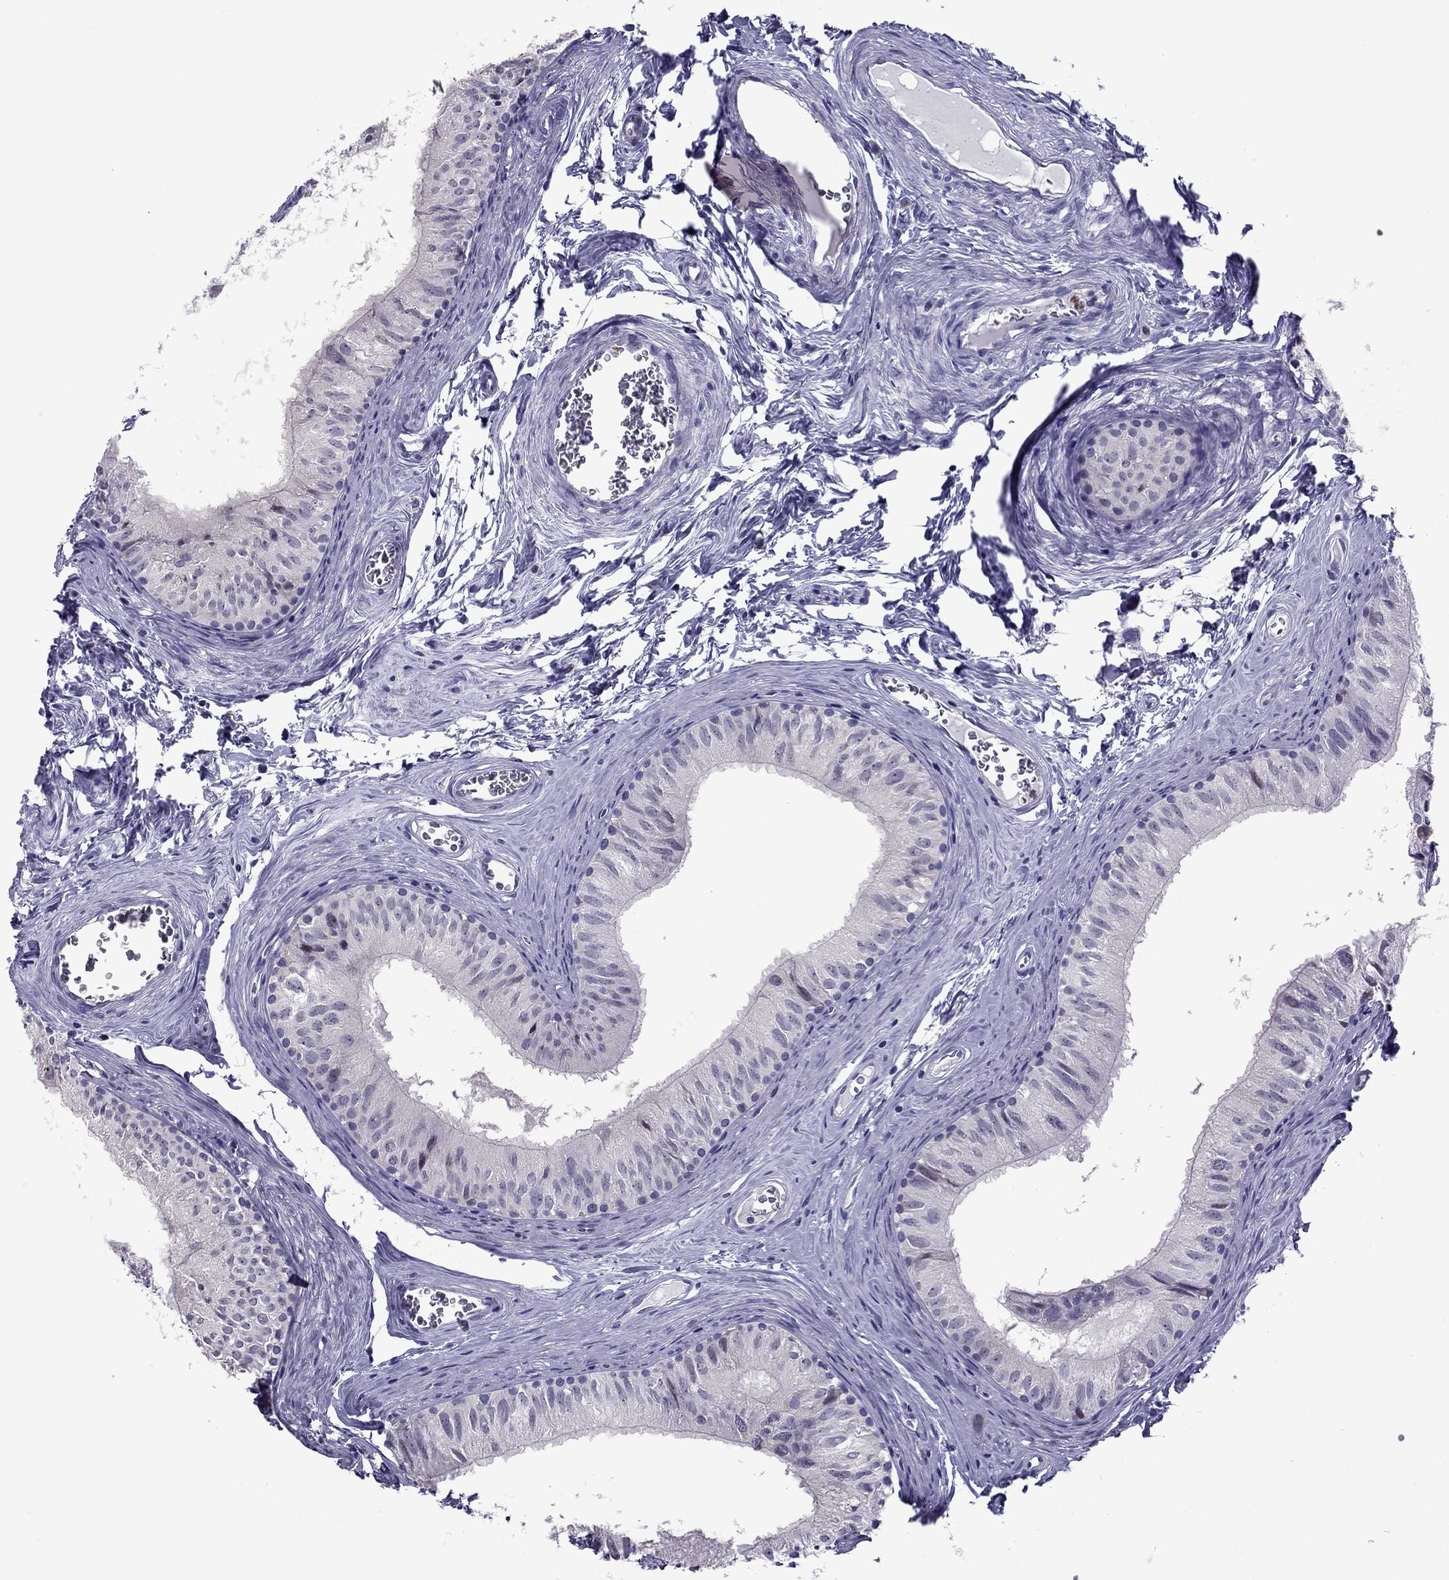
{"staining": {"intensity": "negative", "quantity": "none", "location": "none"}, "tissue": "epididymis", "cell_type": "Glandular cells", "image_type": "normal", "snomed": [{"axis": "morphology", "description": "Normal tissue, NOS"}, {"axis": "topography", "description": "Epididymis"}], "caption": "DAB immunohistochemical staining of unremarkable human epididymis reveals no significant staining in glandular cells. (Immunohistochemistry (ihc), brightfield microscopy, high magnification).", "gene": "CCL27", "patient": {"sex": "male", "age": 52}}